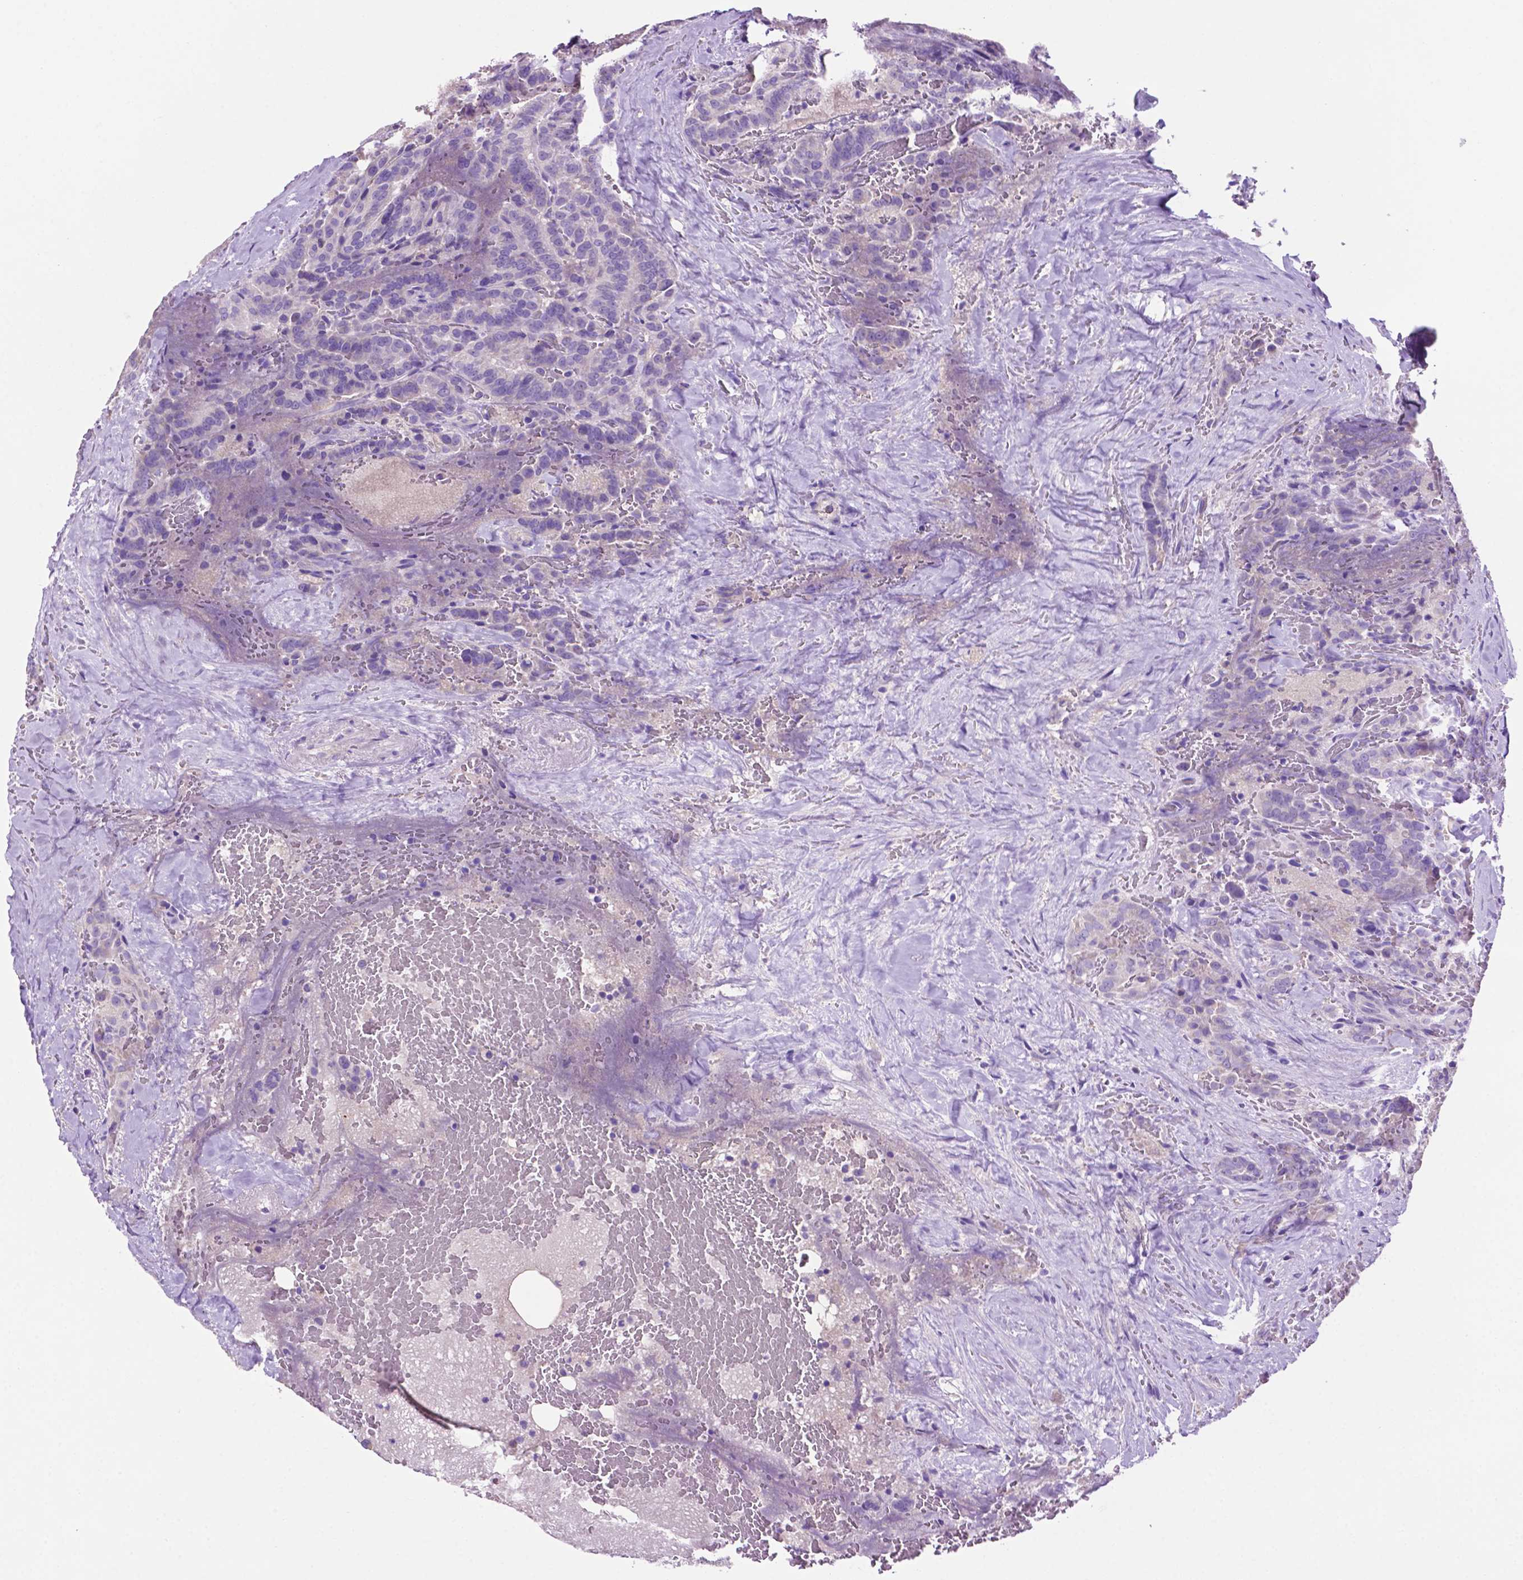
{"staining": {"intensity": "negative", "quantity": "none", "location": "none"}, "tissue": "thyroid cancer", "cell_type": "Tumor cells", "image_type": "cancer", "snomed": [{"axis": "morphology", "description": "Papillary adenocarcinoma, NOS"}, {"axis": "topography", "description": "Thyroid gland"}], "caption": "Immunohistochemical staining of papillary adenocarcinoma (thyroid) exhibits no significant staining in tumor cells.", "gene": "PHYHIP", "patient": {"sex": "male", "age": 61}}